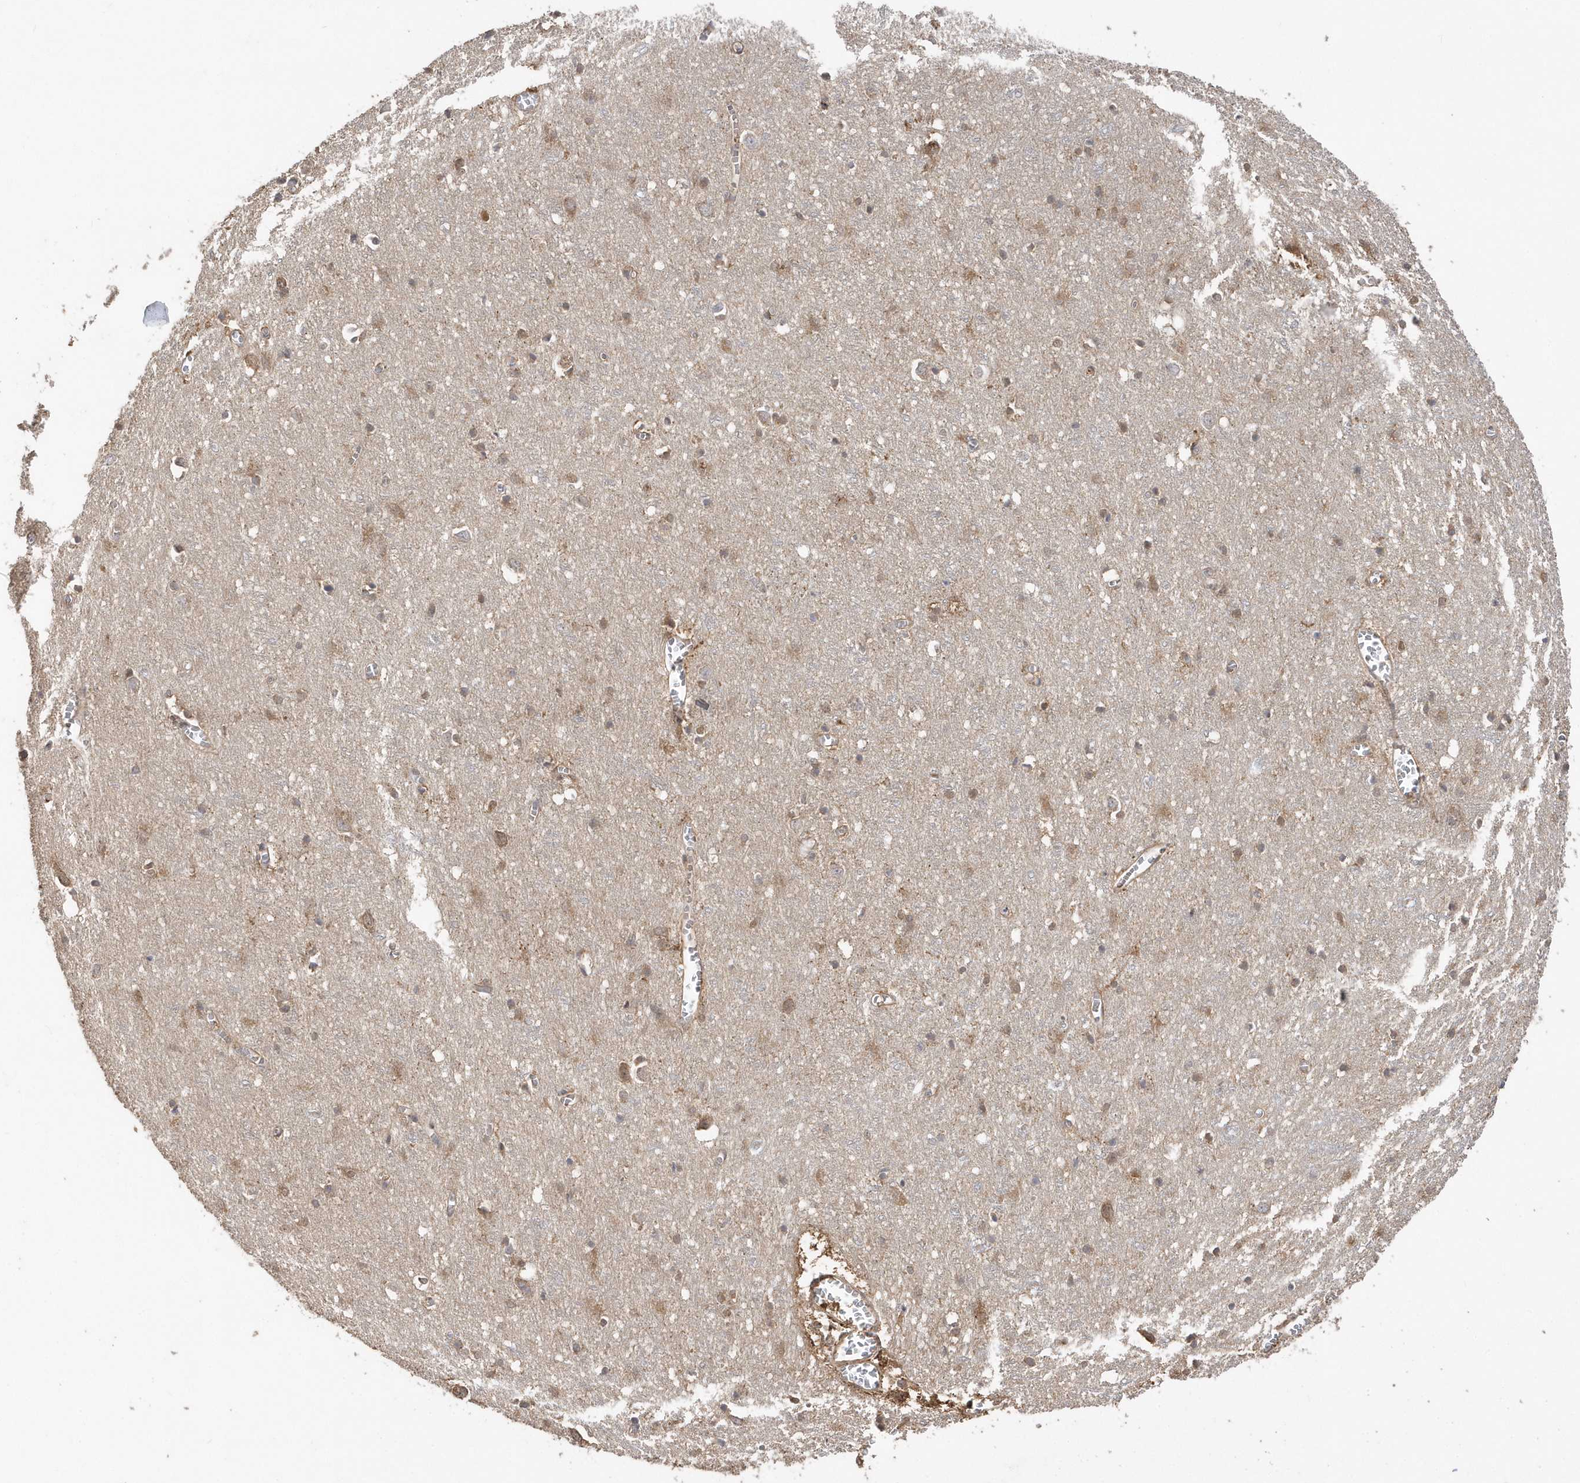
{"staining": {"intensity": "weak", "quantity": ">75%", "location": "cytoplasmic/membranous"}, "tissue": "cerebral cortex", "cell_type": "Endothelial cells", "image_type": "normal", "snomed": [{"axis": "morphology", "description": "Normal tissue, NOS"}, {"axis": "topography", "description": "Cerebral cortex"}], "caption": "Immunohistochemistry of normal human cerebral cortex shows low levels of weak cytoplasmic/membranous staining in about >75% of endothelial cells. Nuclei are stained in blue.", "gene": "RPEL1", "patient": {"sex": "female", "age": 64}}